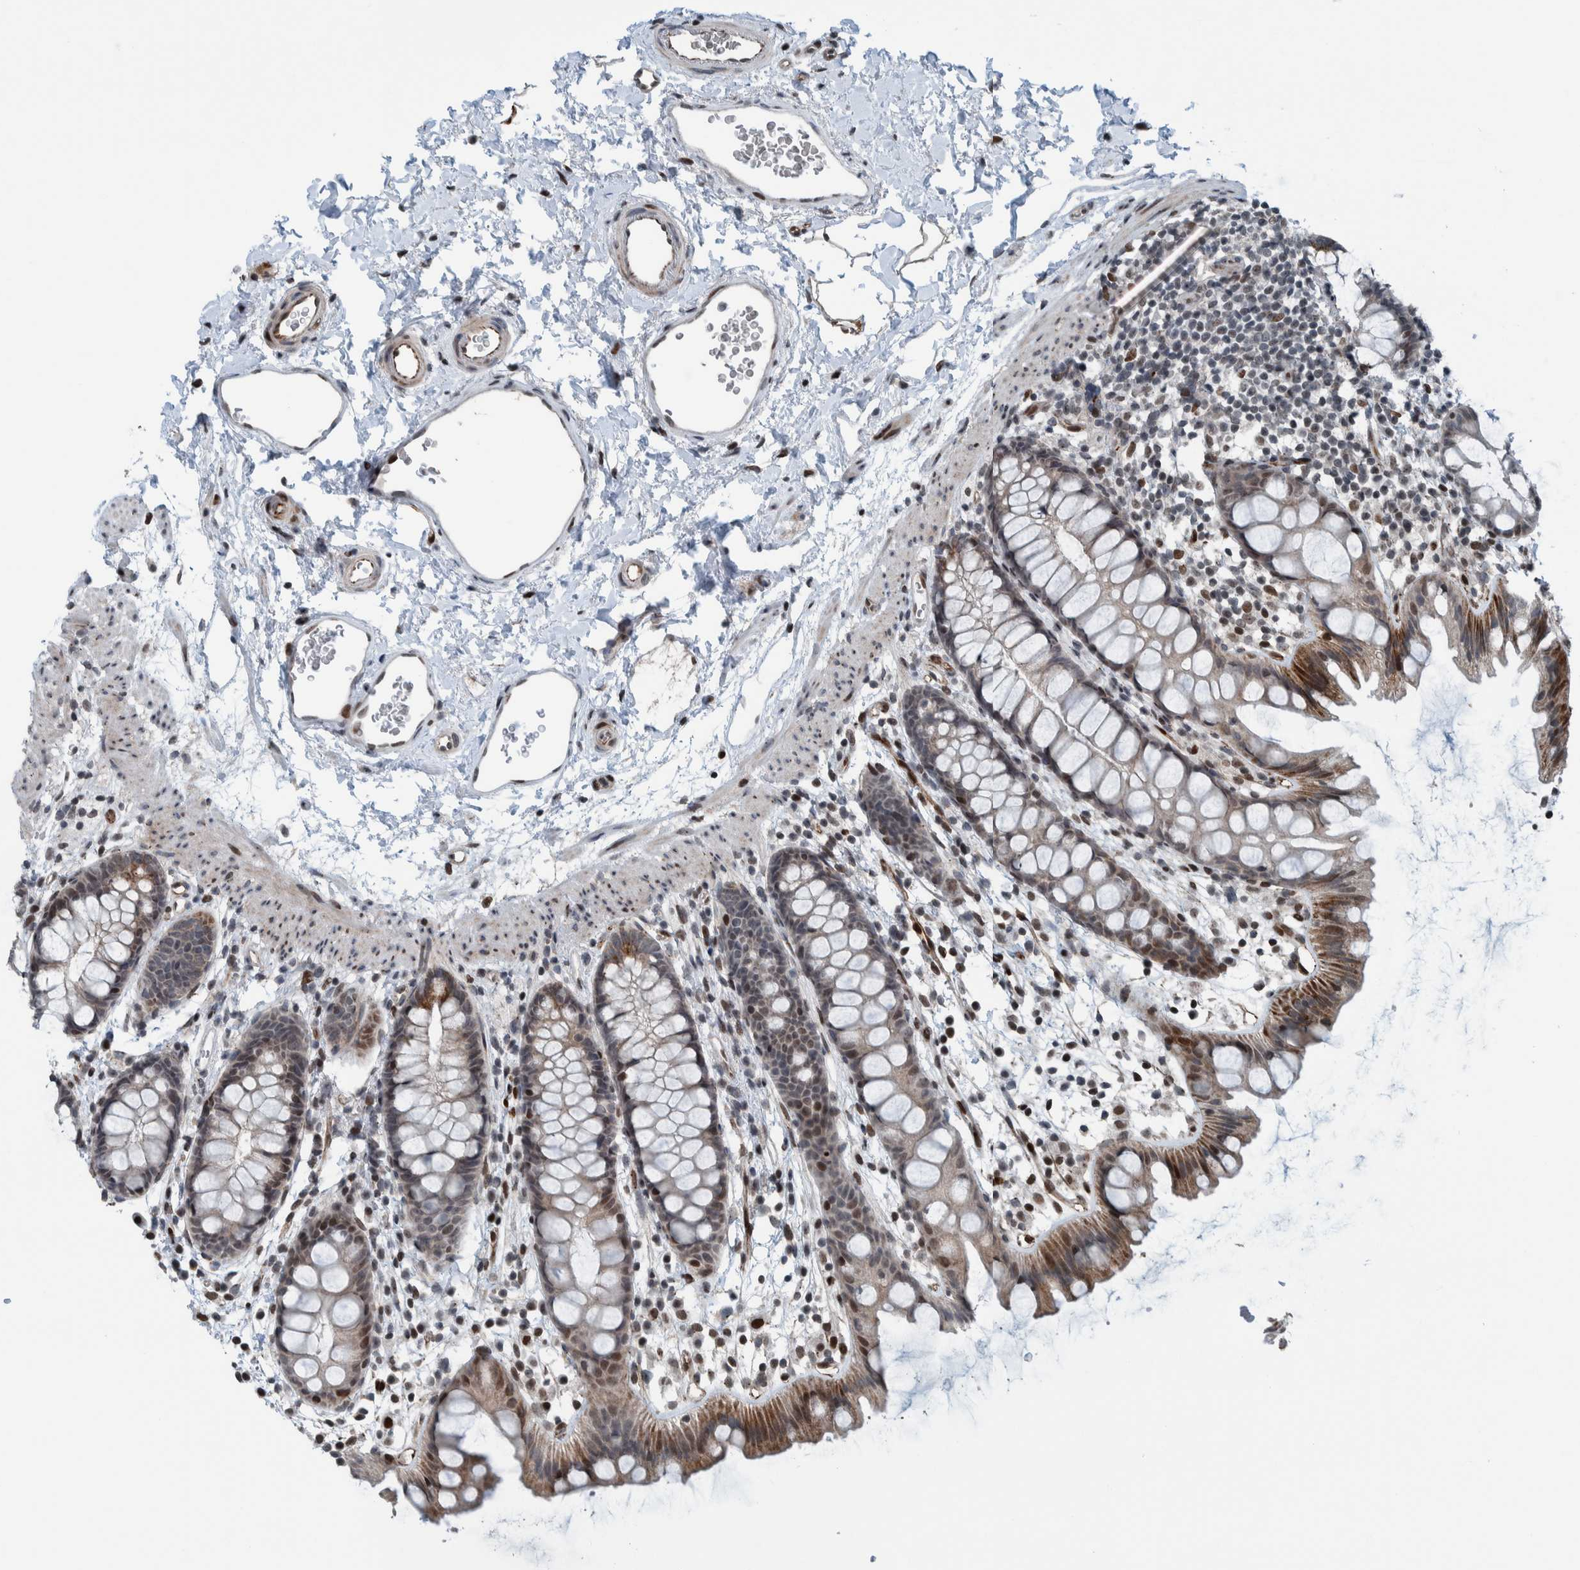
{"staining": {"intensity": "moderate", "quantity": "25%-75%", "location": "cytoplasmic/membranous,nuclear"}, "tissue": "rectum", "cell_type": "Glandular cells", "image_type": "normal", "snomed": [{"axis": "morphology", "description": "Normal tissue, NOS"}, {"axis": "topography", "description": "Rectum"}], "caption": "Normal rectum reveals moderate cytoplasmic/membranous,nuclear positivity in approximately 25%-75% of glandular cells.", "gene": "ZNF366", "patient": {"sex": "female", "age": 65}}